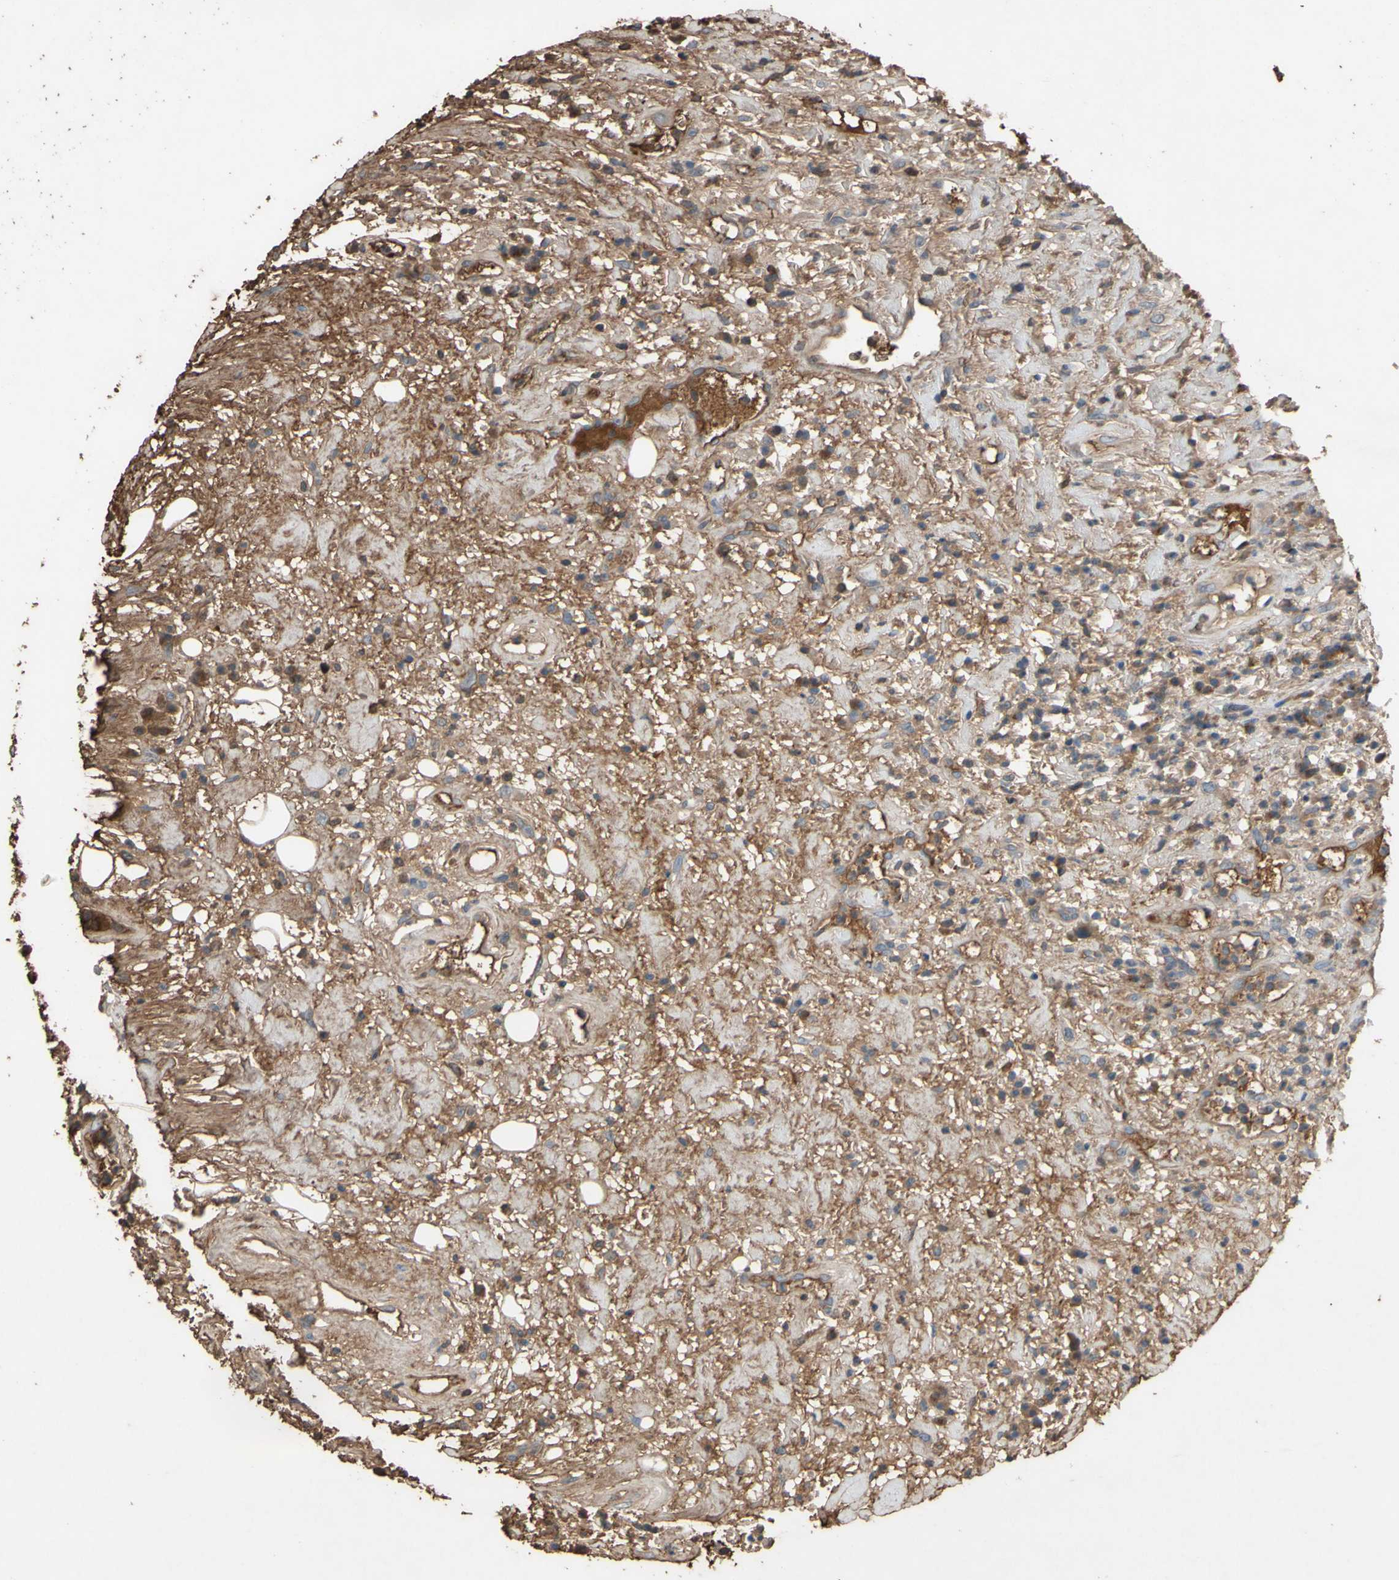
{"staining": {"intensity": "moderate", "quantity": "<25%", "location": "cytoplasmic/membranous"}, "tissue": "head and neck cancer", "cell_type": "Tumor cells", "image_type": "cancer", "snomed": [{"axis": "morphology", "description": "Squamous cell carcinoma, NOS"}, {"axis": "topography", "description": "Head-Neck"}], "caption": "Immunohistochemistry (IHC) of squamous cell carcinoma (head and neck) shows low levels of moderate cytoplasmic/membranous expression in about <25% of tumor cells. (DAB (3,3'-diaminobenzidine) IHC, brown staining for protein, blue staining for nuclei).", "gene": "PTGDS", "patient": {"sex": "male", "age": 62}}